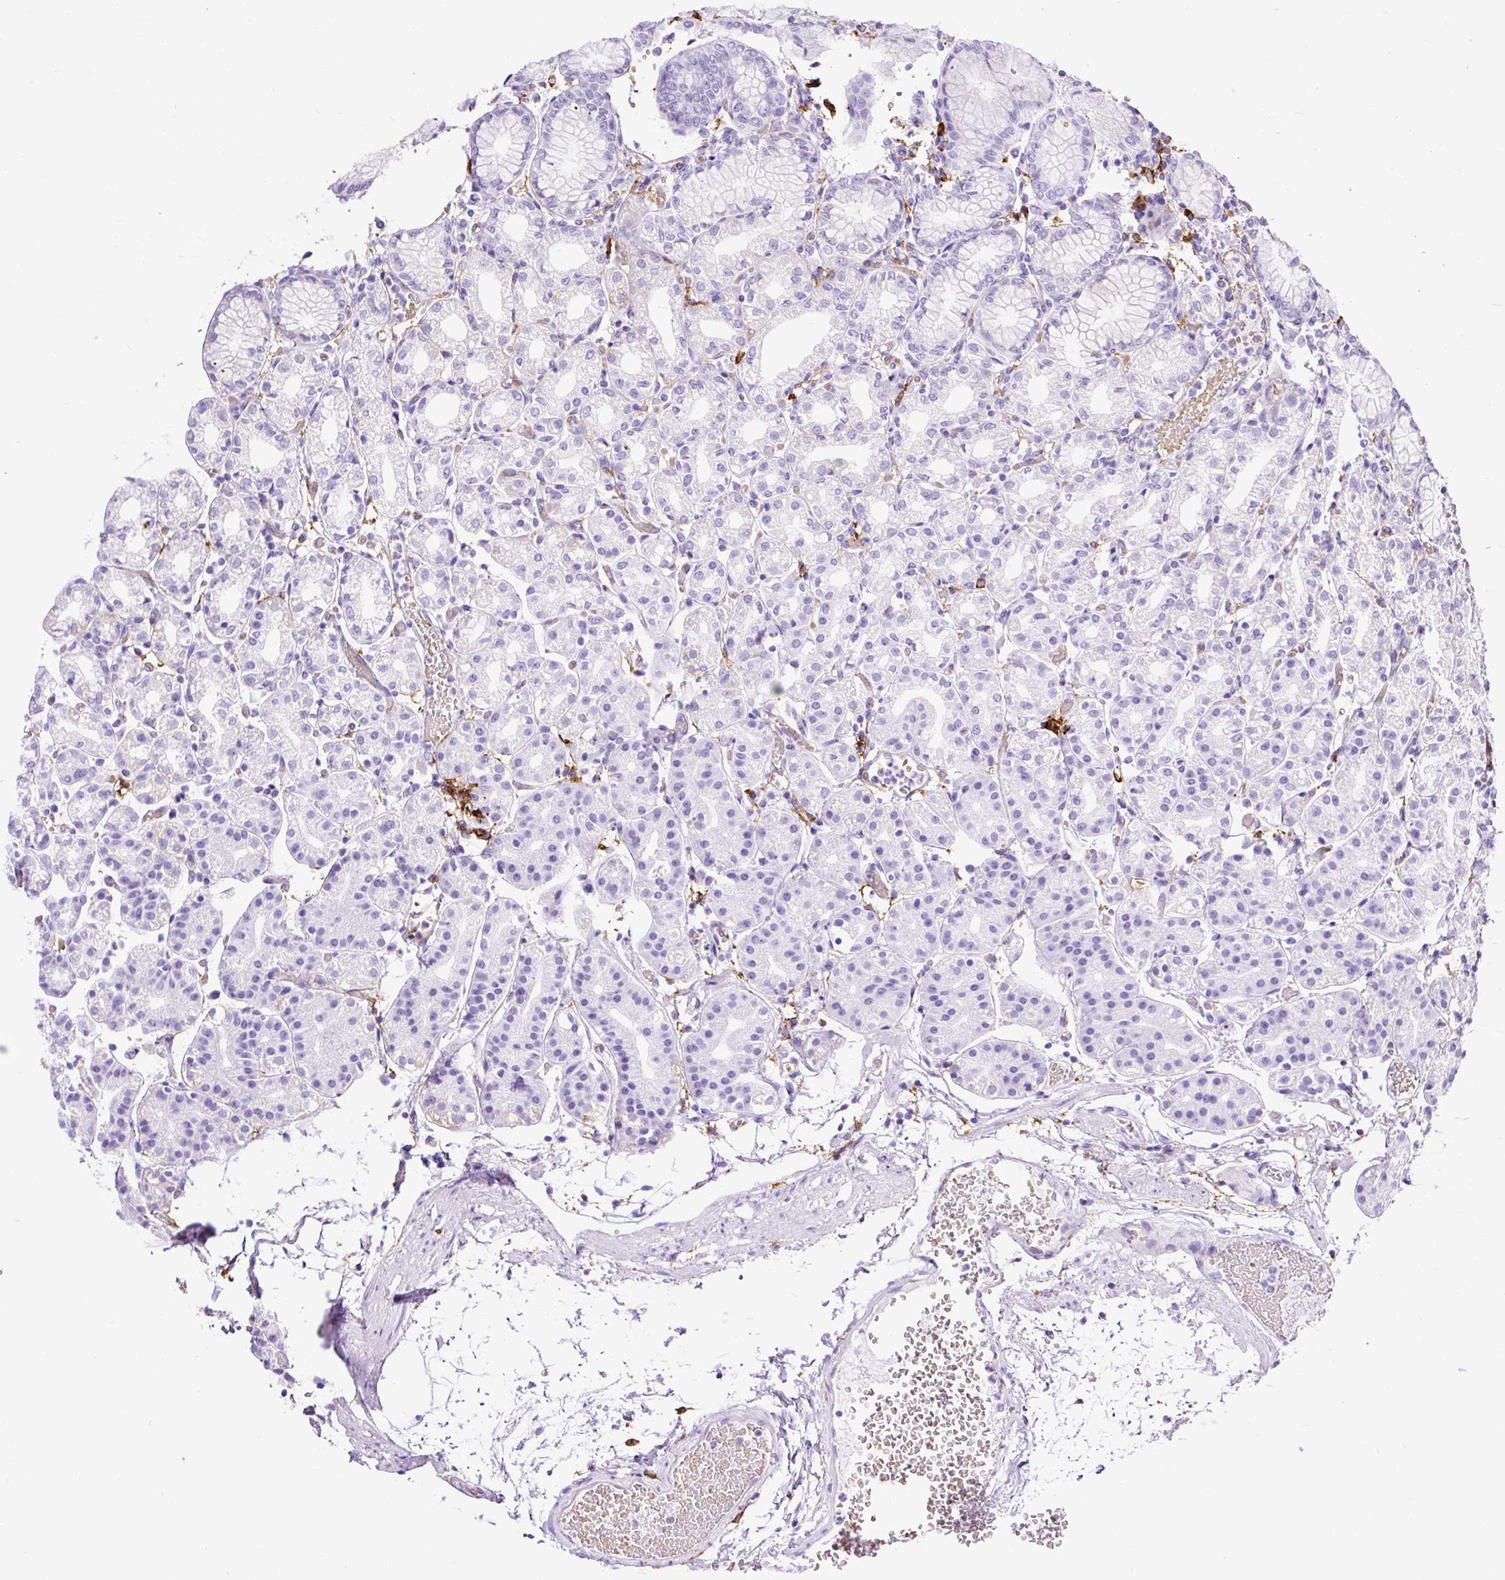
{"staining": {"intensity": "negative", "quantity": "none", "location": "none"}, "tissue": "stomach", "cell_type": "Glandular cells", "image_type": "normal", "snomed": [{"axis": "morphology", "description": "Normal tissue, NOS"}, {"axis": "topography", "description": "Stomach"}], "caption": "Micrograph shows no protein positivity in glandular cells of benign stomach. Nuclei are stained in blue.", "gene": "HLA", "patient": {"sex": "female", "age": 57}}